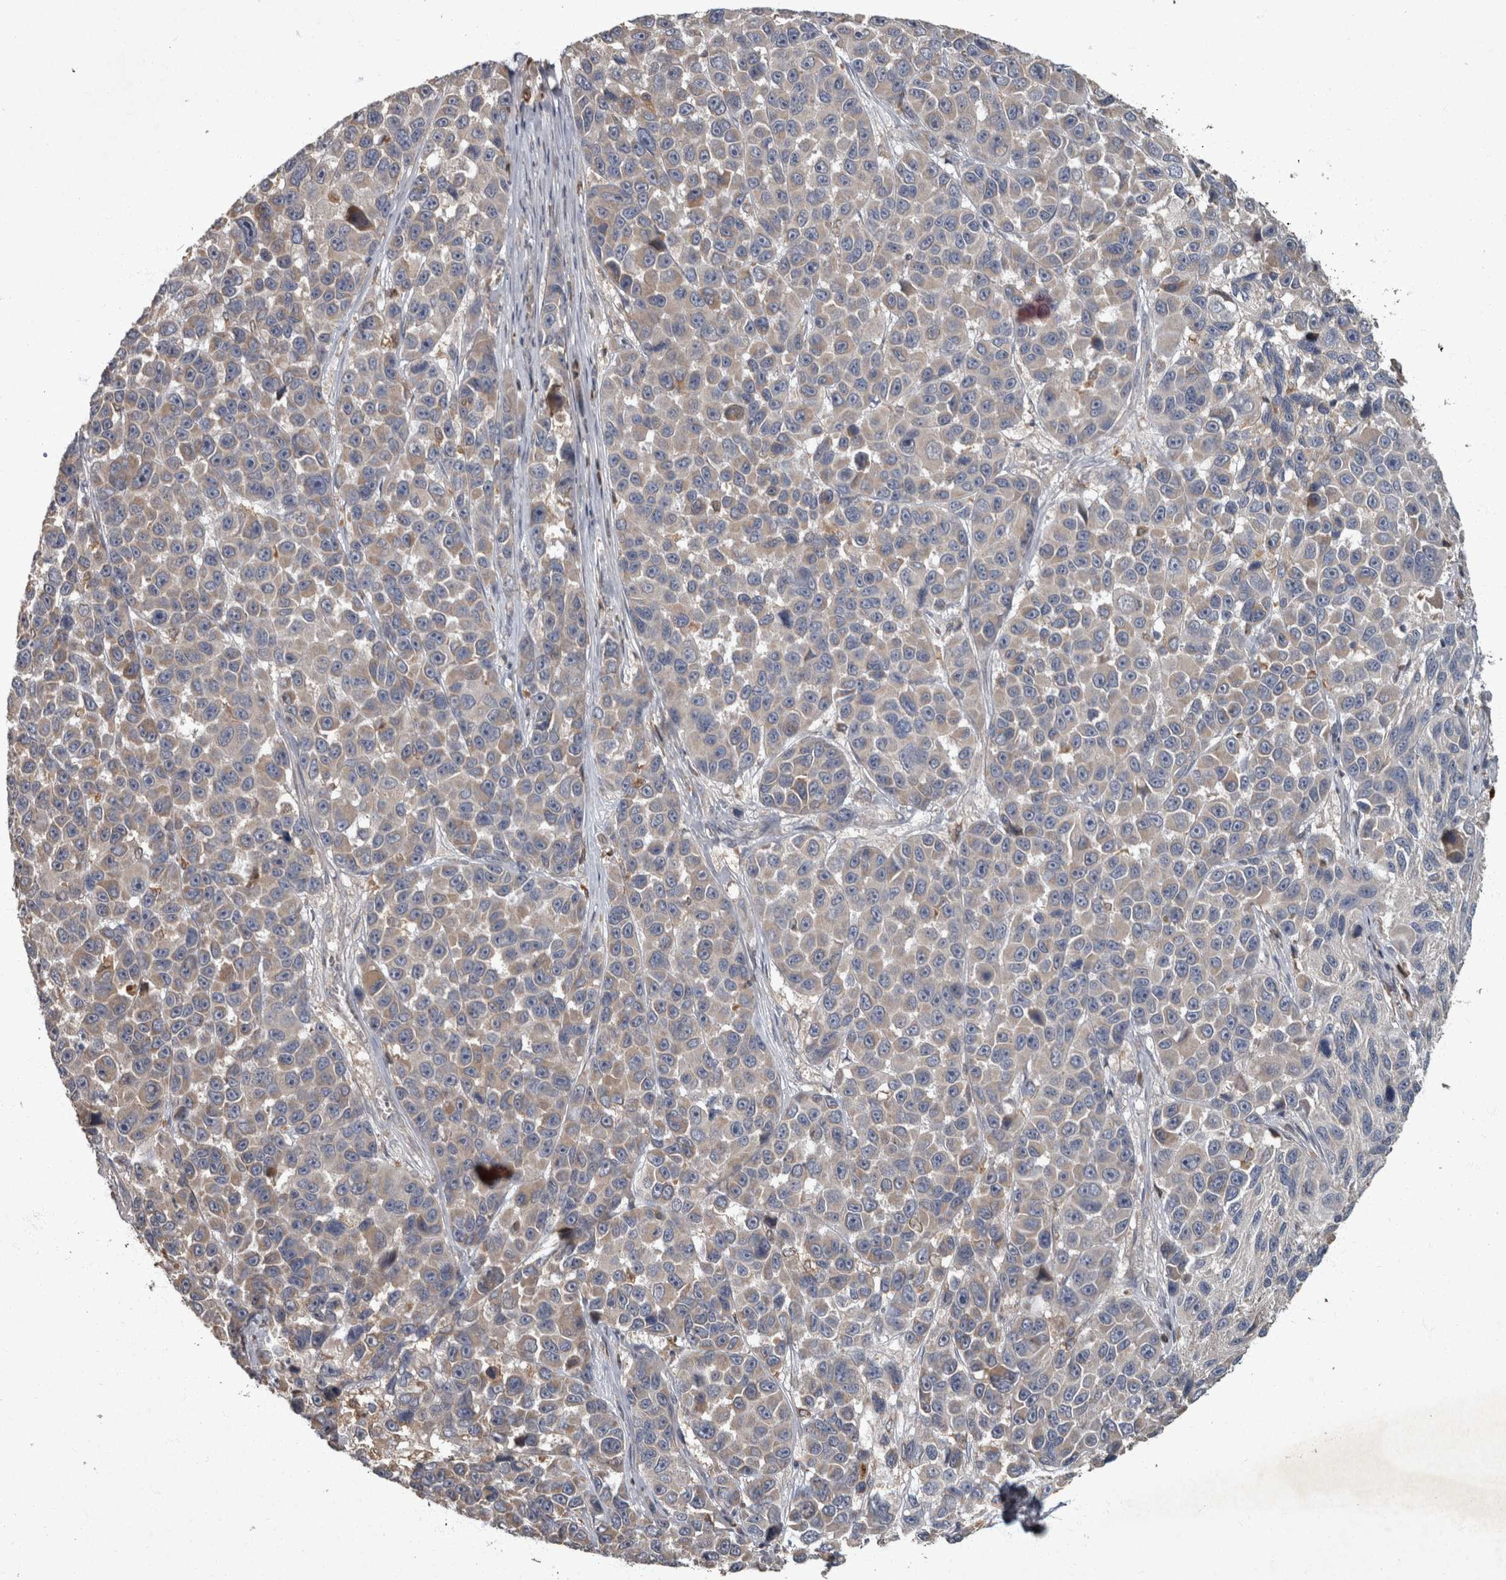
{"staining": {"intensity": "weak", "quantity": "25%-75%", "location": "cytoplasmic/membranous"}, "tissue": "melanoma", "cell_type": "Tumor cells", "image_type": "cancer", "snomed": [{"axis": "morphology", "description": "Malignant melanoma, NOS"}, {"axis": "topography", "description": "Skin"}], "caption": "Human melanoma stained with a protein marker exhibits weak staining in tumor cells.", "gene": "PPP1R3C", "patient": {"sex": "male", "age": 53}}